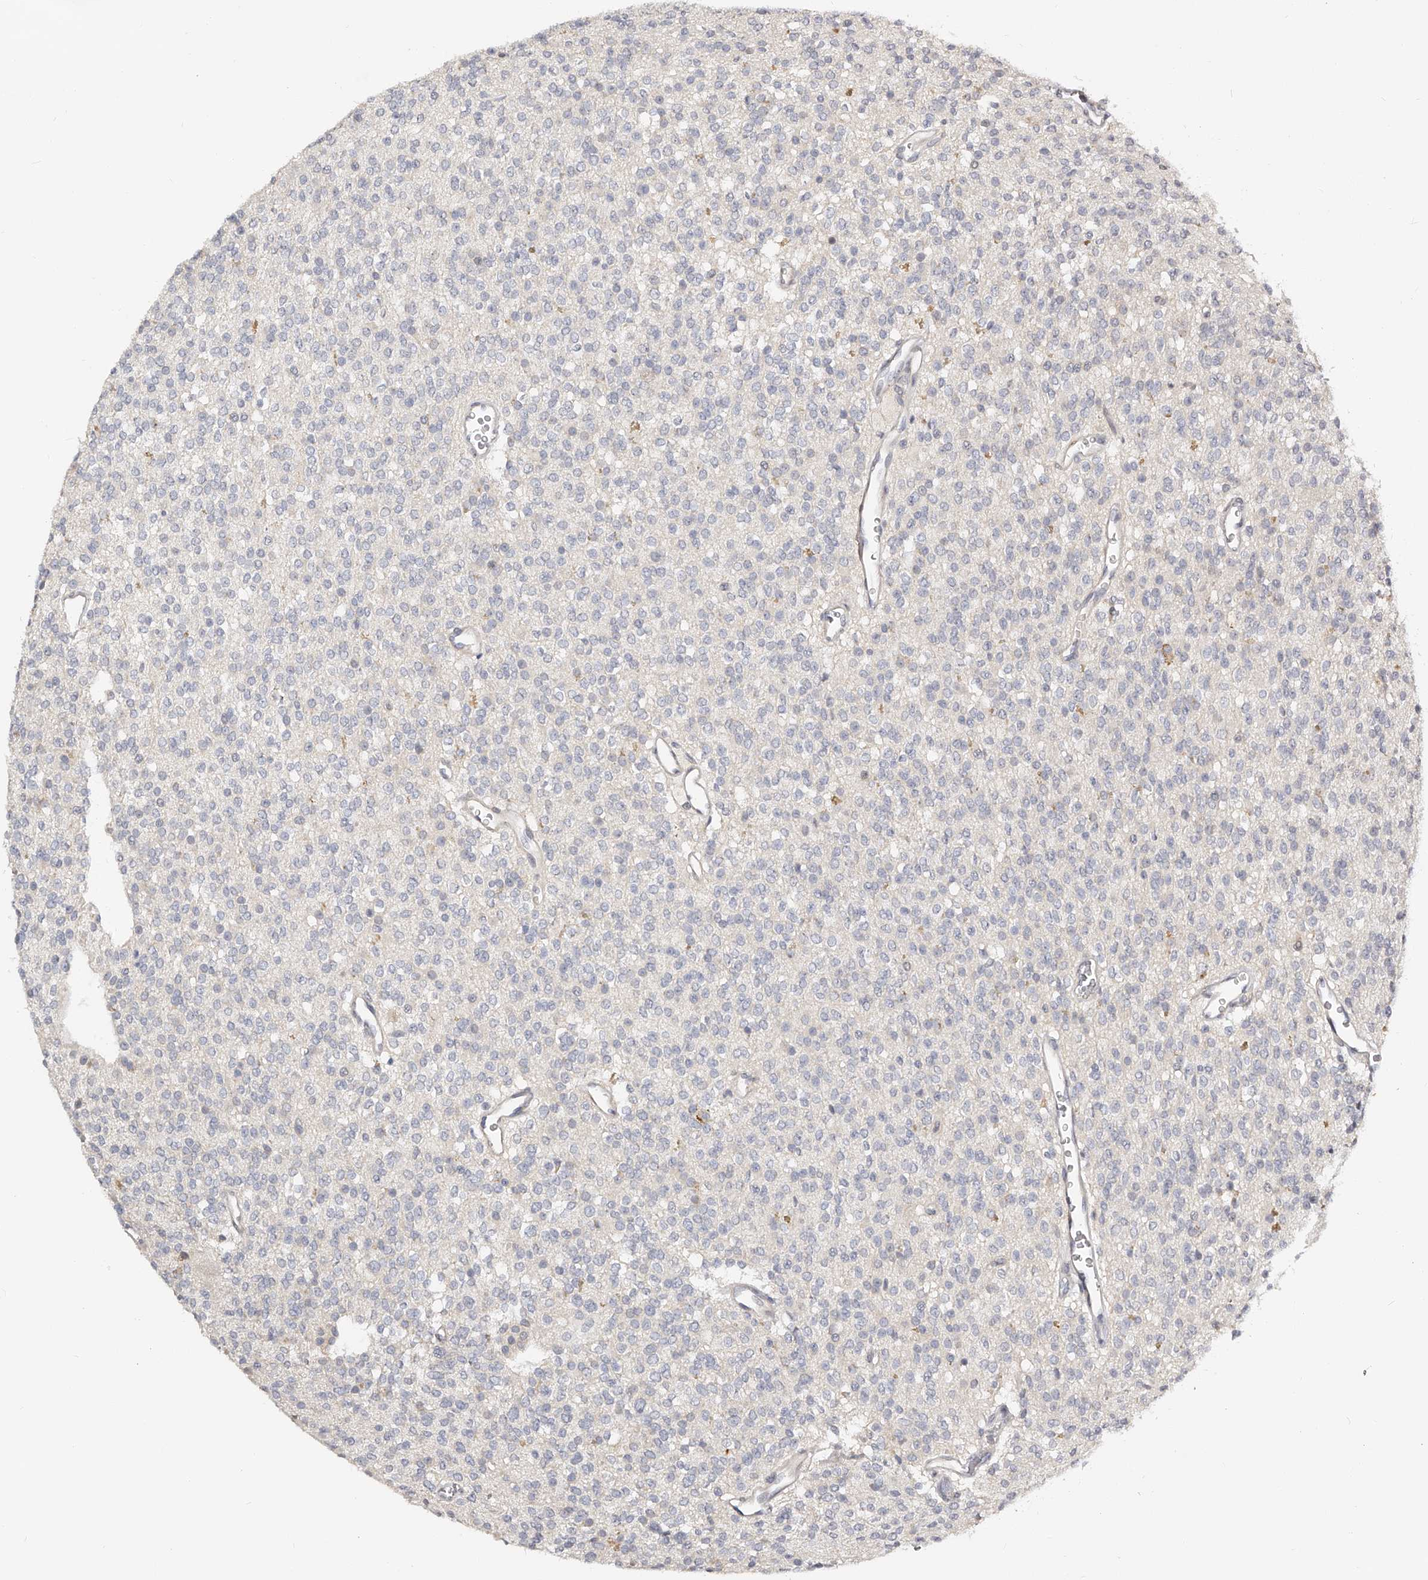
{"staining": {"intensity": "negative", "quantity": "none", "location": "none"}, "tissue": "glioma", "cell_type": "Tumor cells", "image_type": "cancer", "snomed": [{"axis": "morphology", "description": "Glioma, malignant, High grade"}, {"axis": "topography", "description": "Brain"}], "caption": "Tumor cells show no significant protein positivity in high-grade glioma (malignant).", "gene": "ZNF789", "patient": {"sex": "male", "age": 34}}